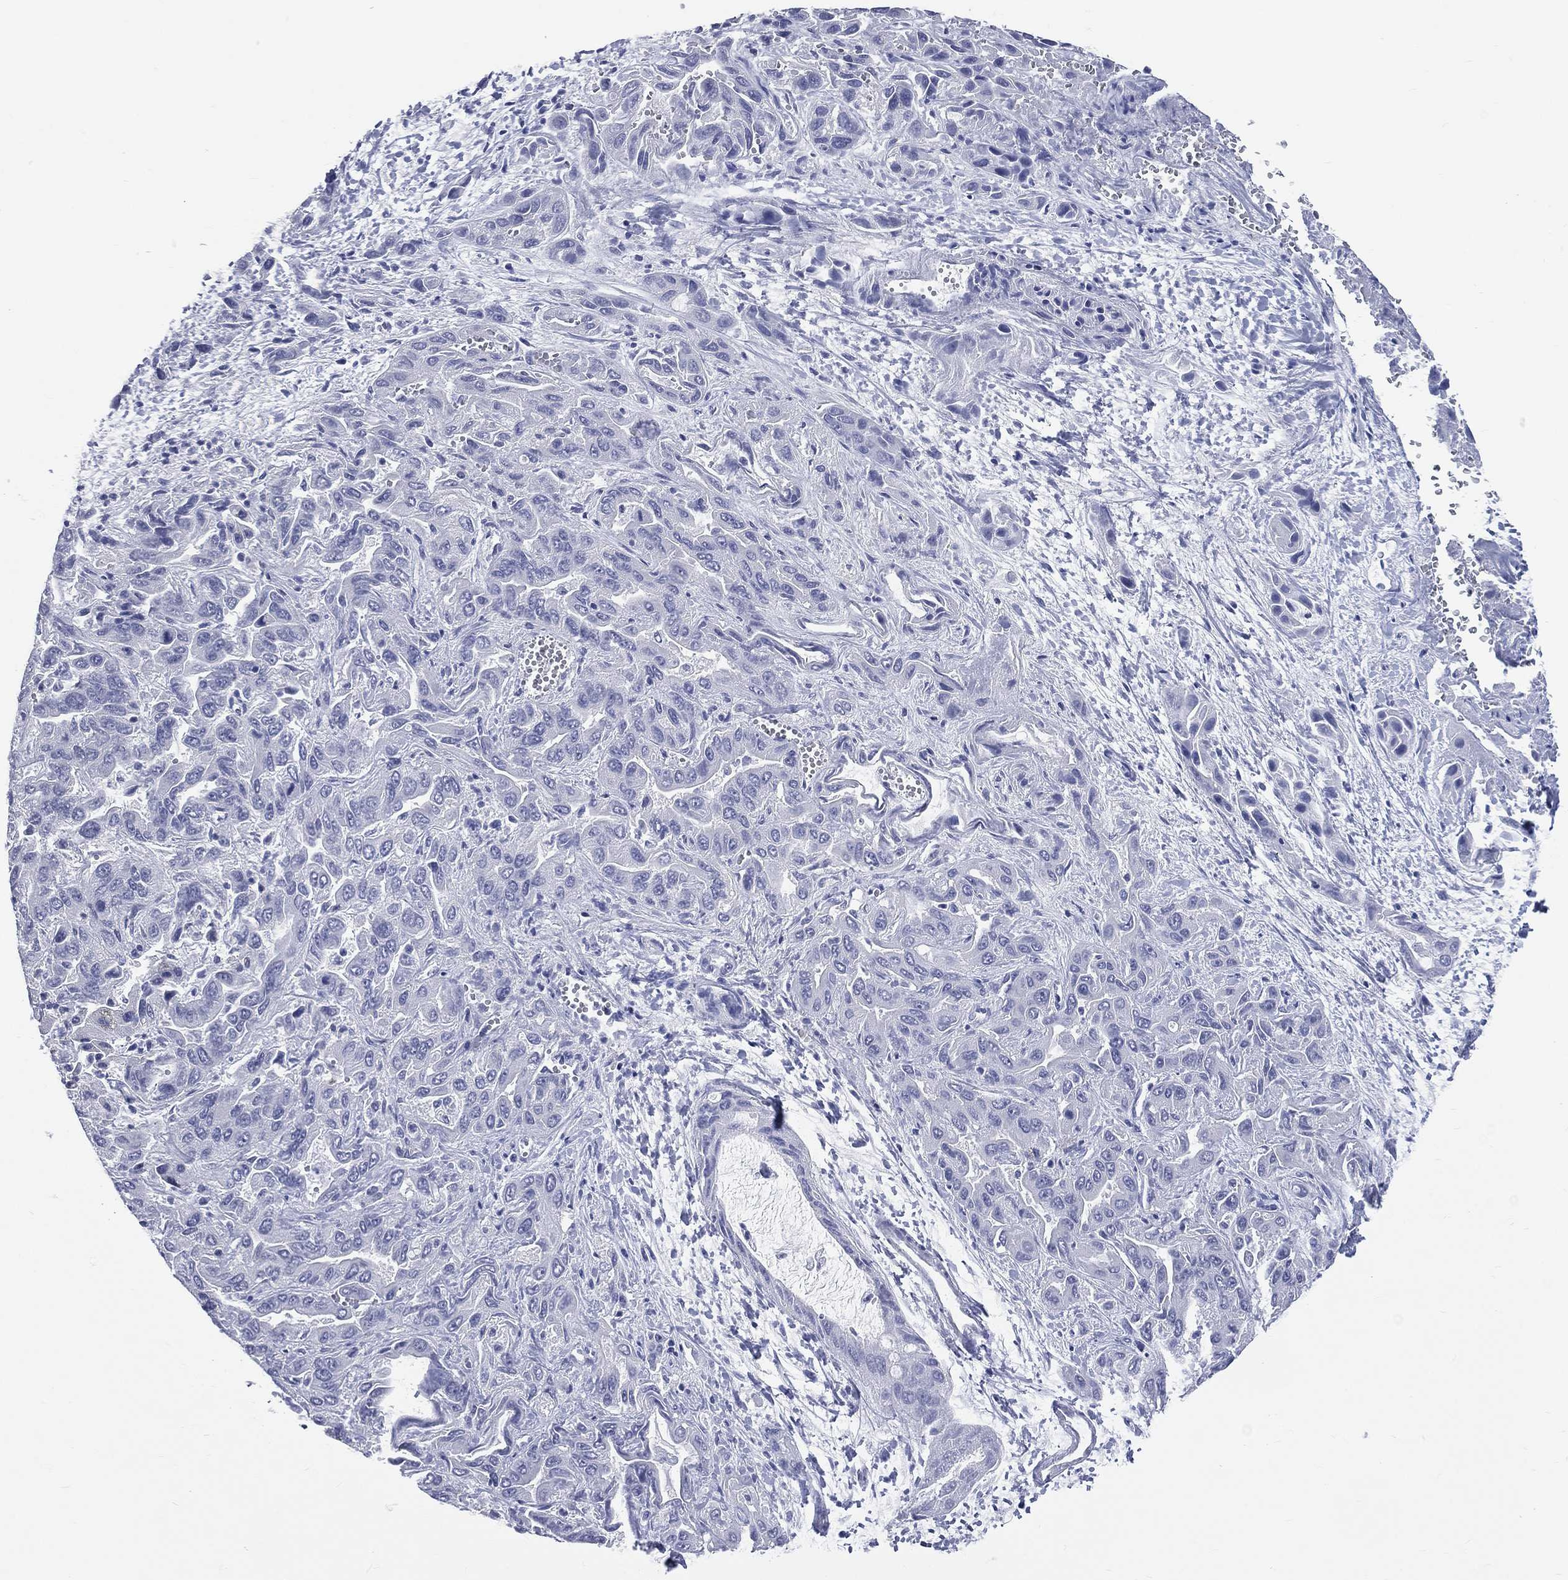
{"staining": {"intensity": "negative", "quantity": "none", "location": "none"}, "tissue": "liver cancer", "cell_type": "Tumor cells", "image_type": "cancer", "snomed": [{"axis": "morphology", "description": "Cholangiocarcinoma"}, {"axis": "topography", "description": "Liver"}], "caption": "IHC micrograph of cholangiocarcinoma (liver) stained for a protein (brown), which displays no positivity in tumor cells.", "gene": "CYLC1", "patient": {"sex": "female", "age": 52}}